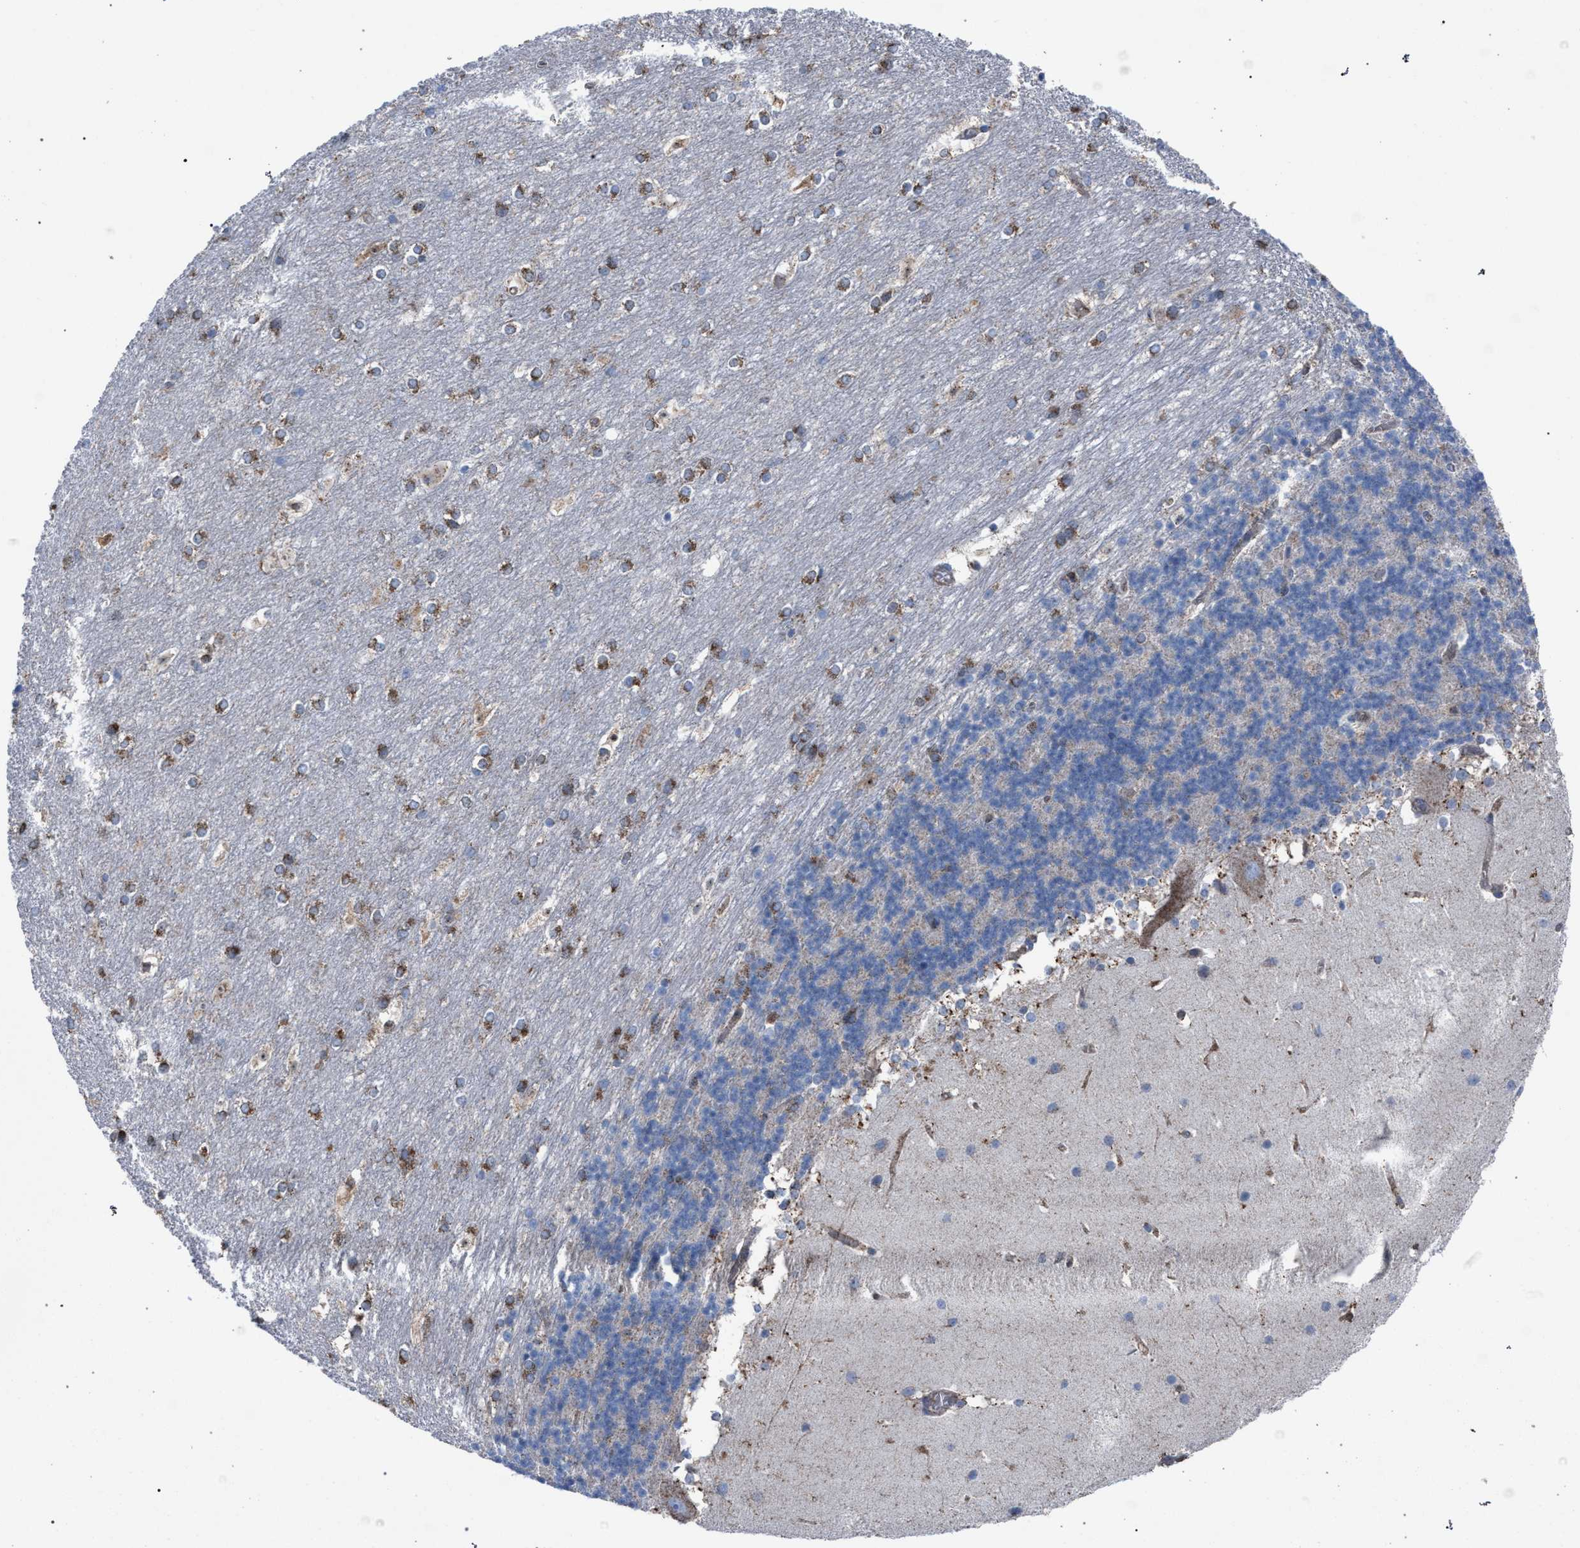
{"staining": {"intensity": "moderate", "quantity": "<25%", "location": "cytoplasmic/membranous"}, "tissue": "cerebellum", "cell_type": "Cells in granular layer", "image_type": "normal", "snomed": [{"axis": "morphology", "description": "Normal tissue, NOS"}, {"axis": "topography", "description": "Cerebellum"}], "caption": "This histopathology image exhibits unremarkable cerebellum stained with IHC to label a protein in brown. The cytoplasmic/membranous of cells in granular layer show moderate positivity for the protein. Nuclei are counter-stained blue.", "gene": "HSD17B4", "patient": {"sex": "female", "age": 19}}